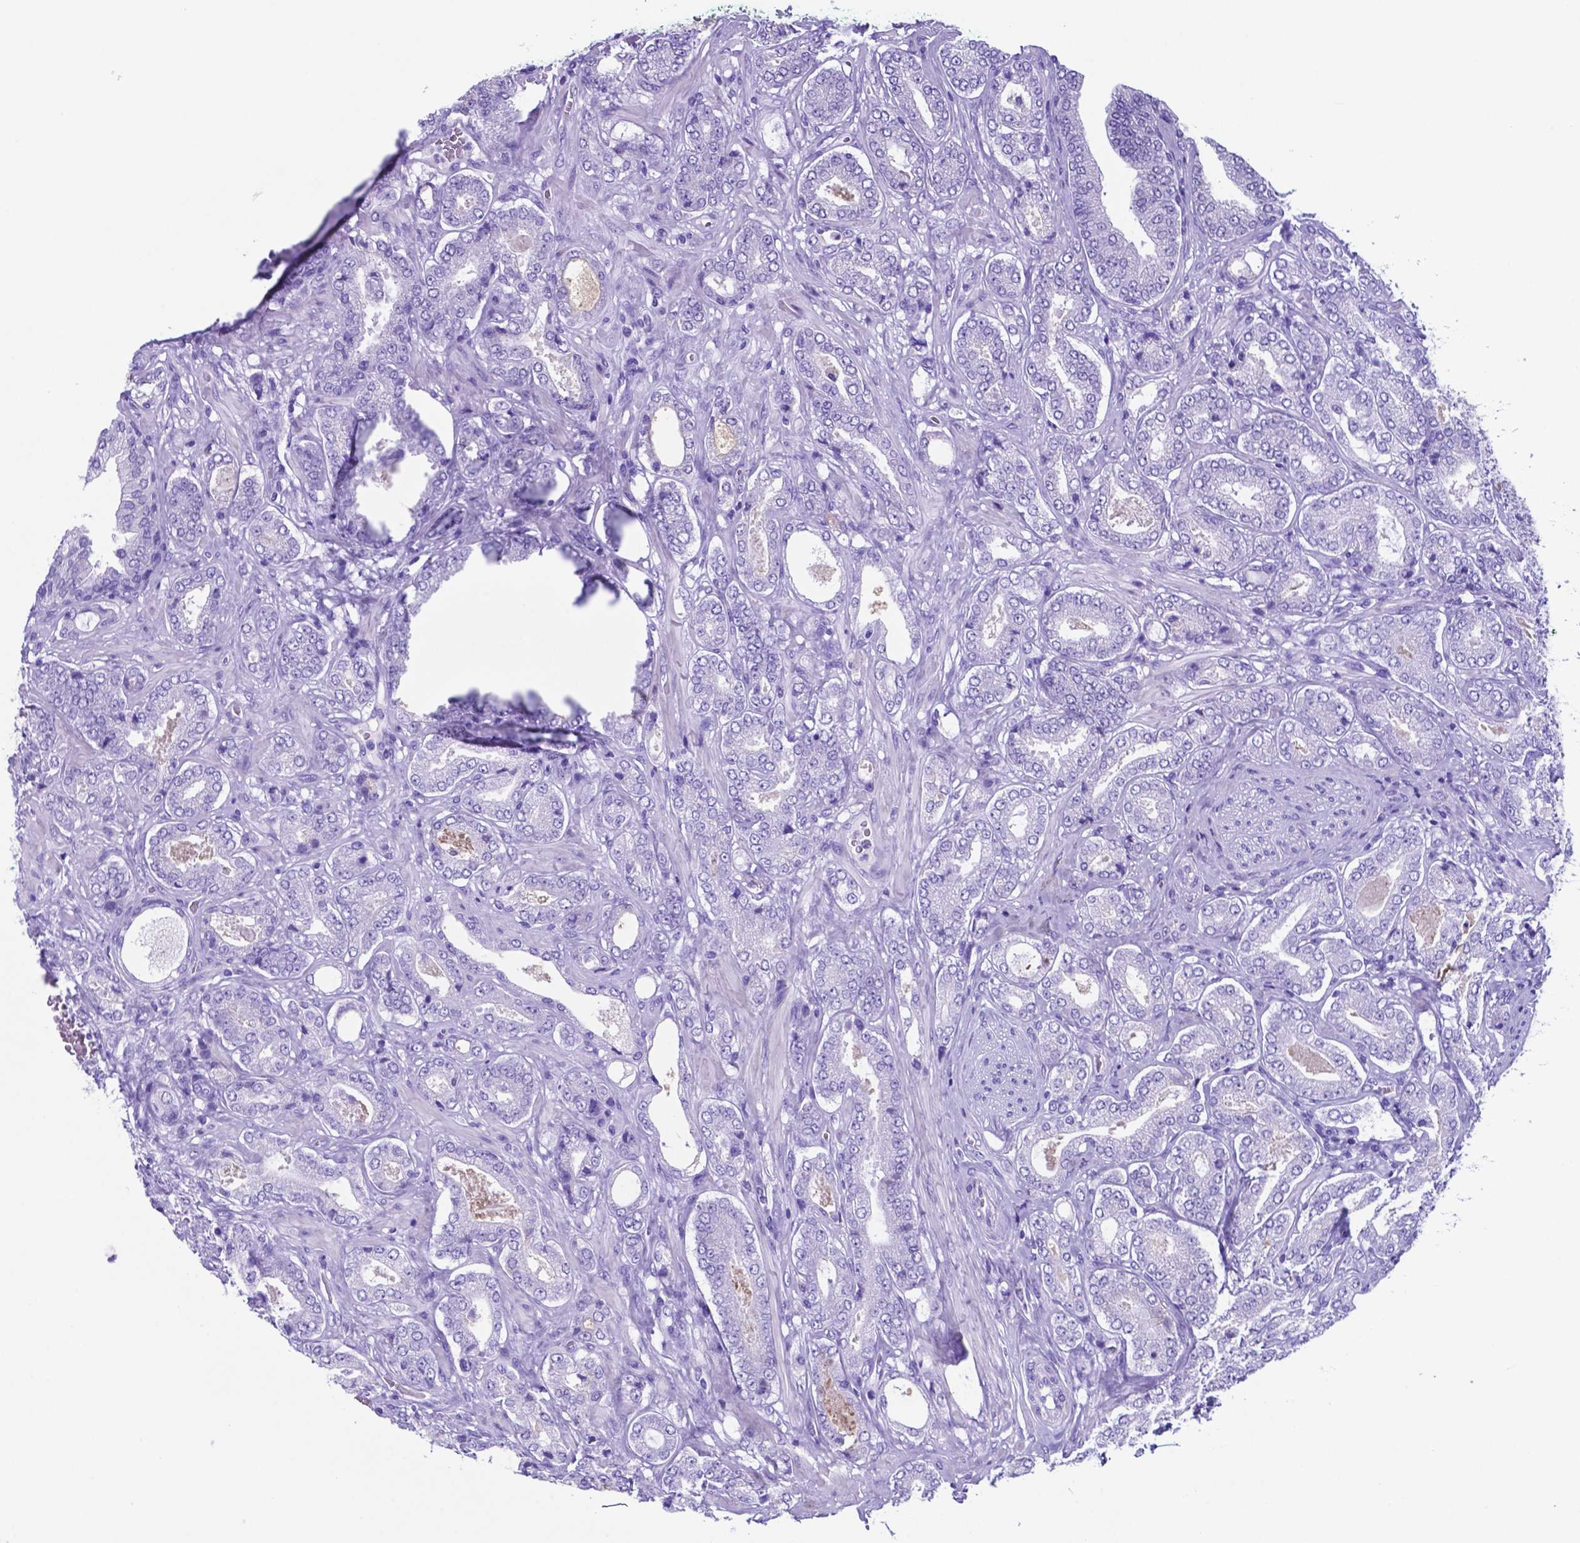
{"staining": {"intensity": "negative", "quantity": "none", "location": "none"}, "tissue": "prostate cancer", "cell_type": "Tumor cells", "image_type": "cancer", "snomed": [{"axis": "morphology", "description": "Adenocarcinoma, NOS"}, {"axis": "topography", "description": "Prostate"}], "caption": "Protein analysis of prostate cancer exhibits no significant staining in tumor cells.", "gene": "DNAAF8", "patient": {"sex": "male", "age": 64}}